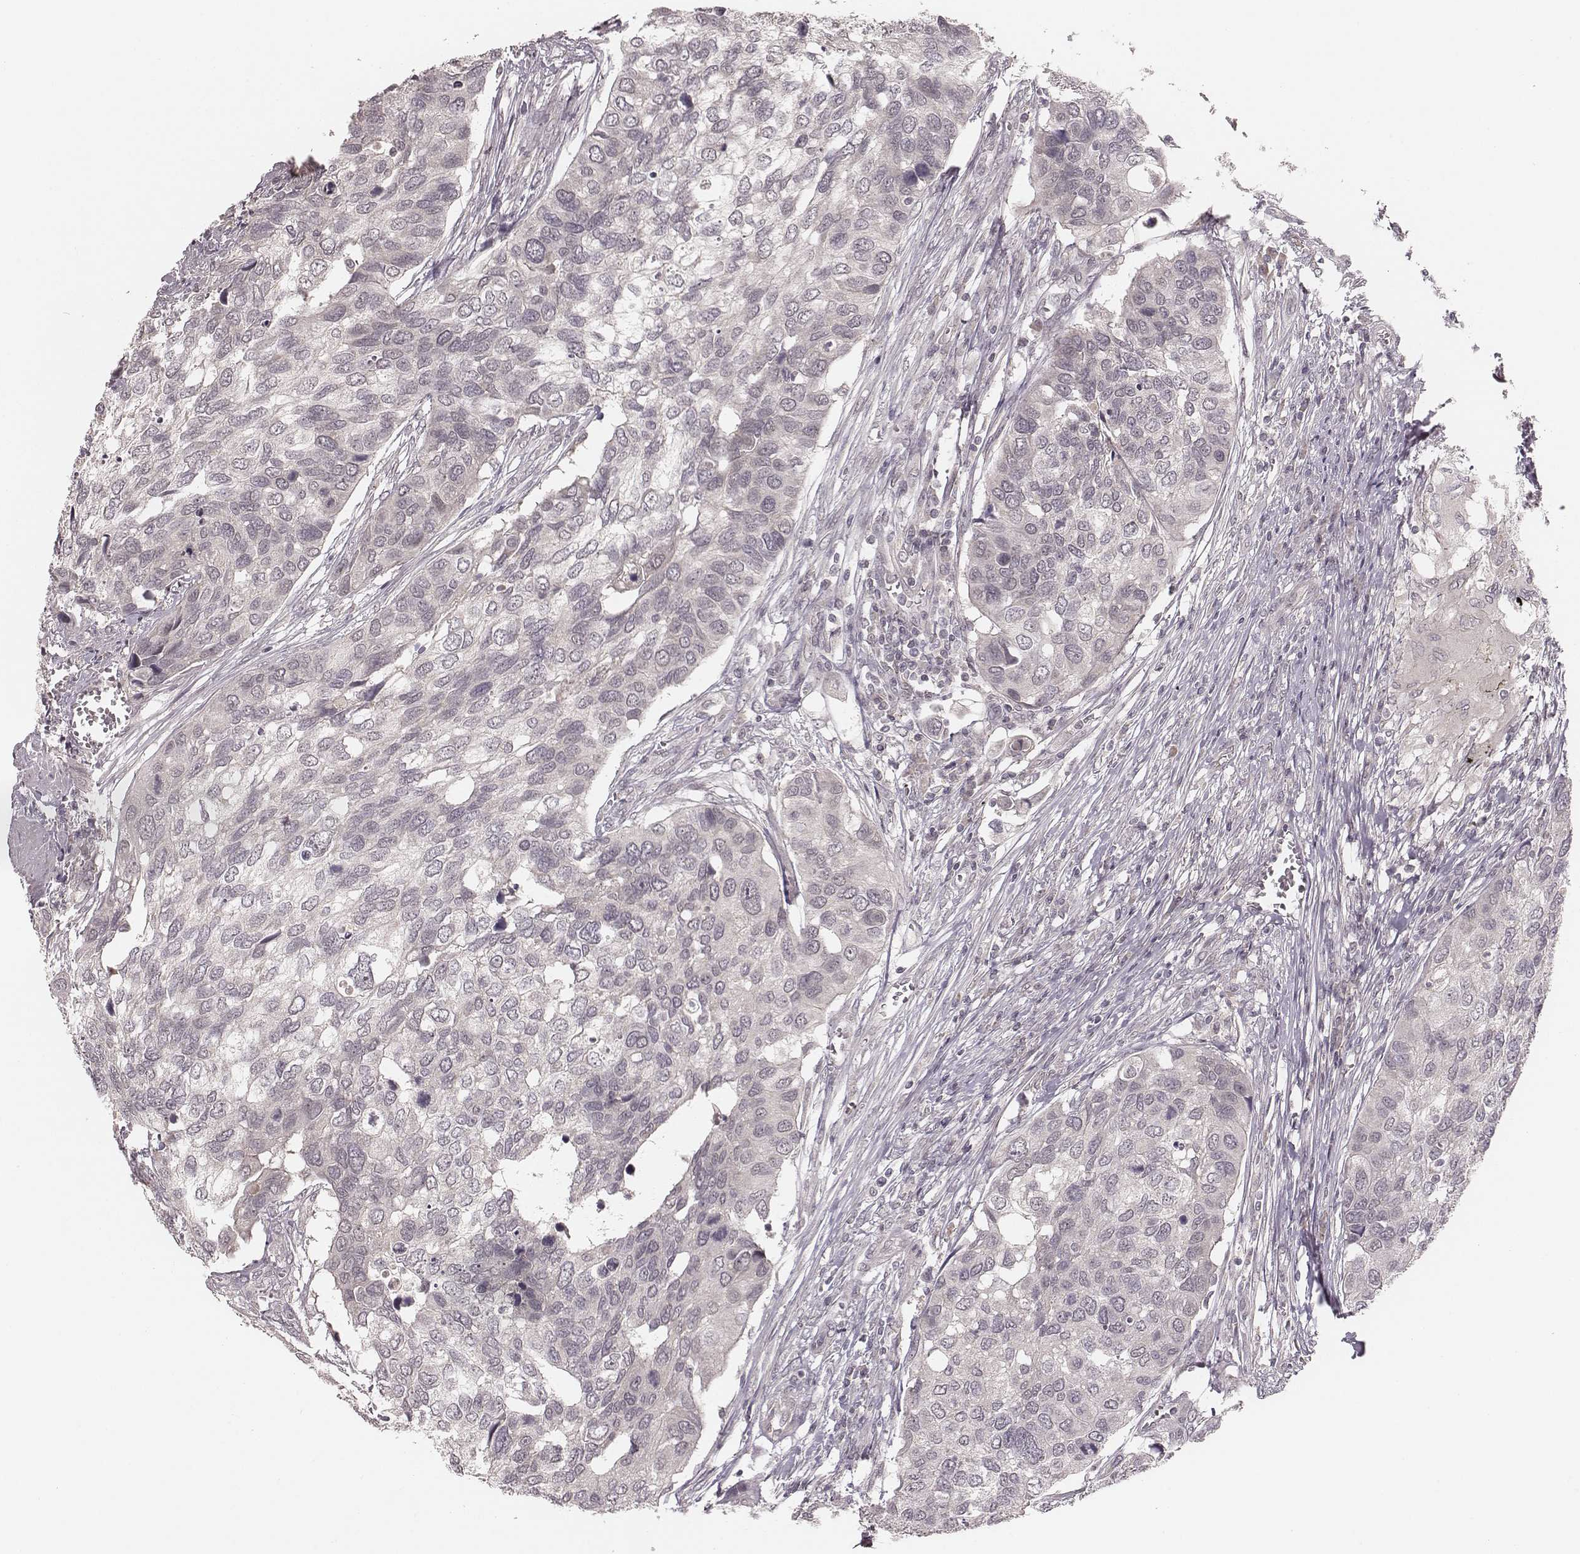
{"staining": {"intensity": "negative", "quantity": "none", "location": "none"}, "tissue": "urothelial cancer", "cell_type": "Tumor cells", "image_type": "cancer", "snomed": [{"axis": "morphology", "description": "Urothelial carcinoma, High grade"}, {"axis": "topography", "description": "Urinary bladder"}], "caption": "This is an immunohistochemistry (IHC) photomicrograph of human urothelial carcinoma (high-grade). There is no staining in tumor cells.", "gene": "LY6K", "patient": {"sex": "male", "age": 60}}